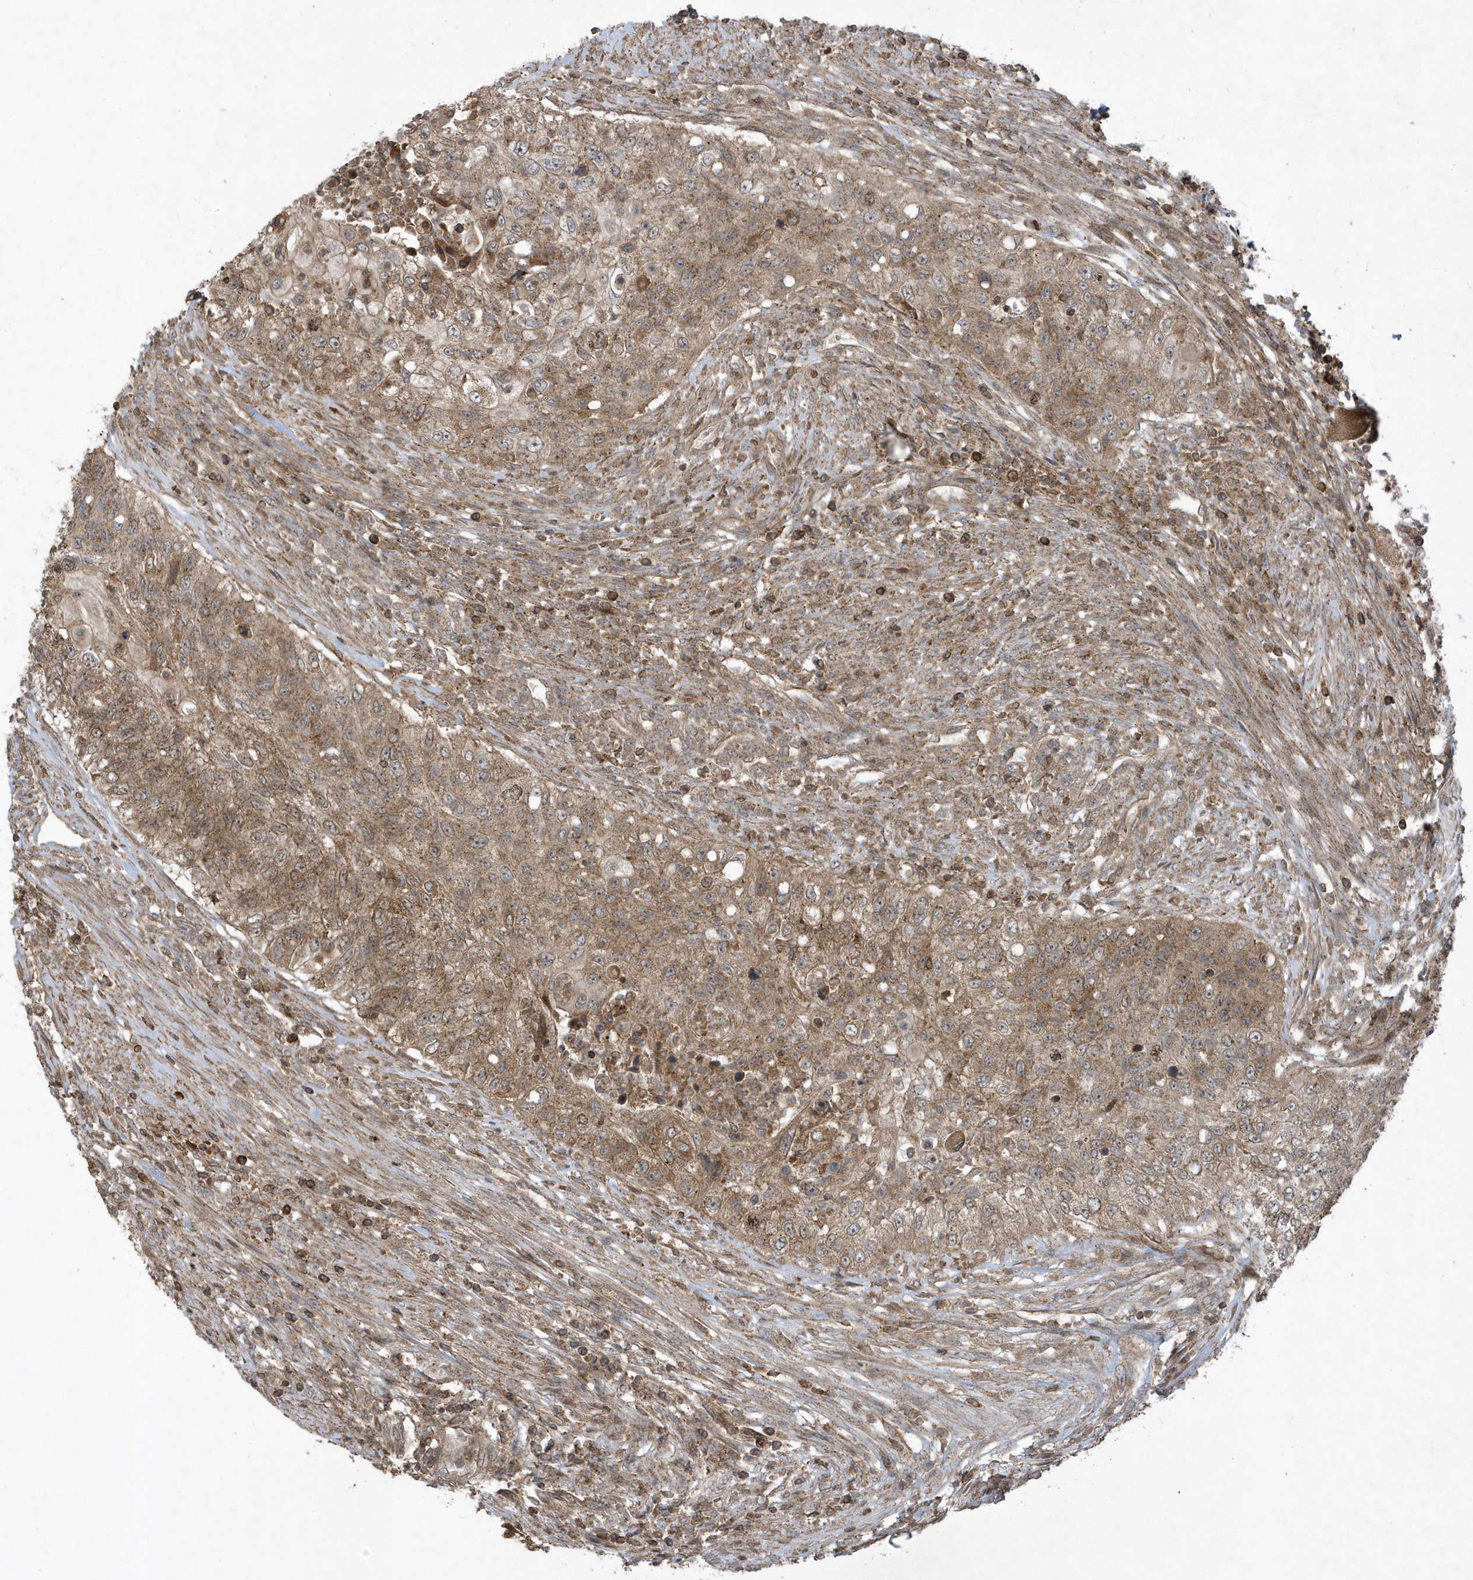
{"staining": {"intensity": "moderate", "quantity": ">75%", "location": "cytoplasmic/membranous"}, "tissue": "urothelial cancer", "cell_type": "Tumor cells", "image_type": "cancer", "snomed": [{"axis": "morphology", "description": "Urothelial carcinoma, High grade"}, {"axis": "topography", "description": "Urinary bladder"}], "caption": "DAB (3,3'-diaminobenzidine) immunohistochemical staining of human urothelial cancer shows moderate cytoplasmic/membranous protein expression in about >75% of tumor cells.", "gene": "STAMBP", "patient": {"sex": "female", "age": 60}}